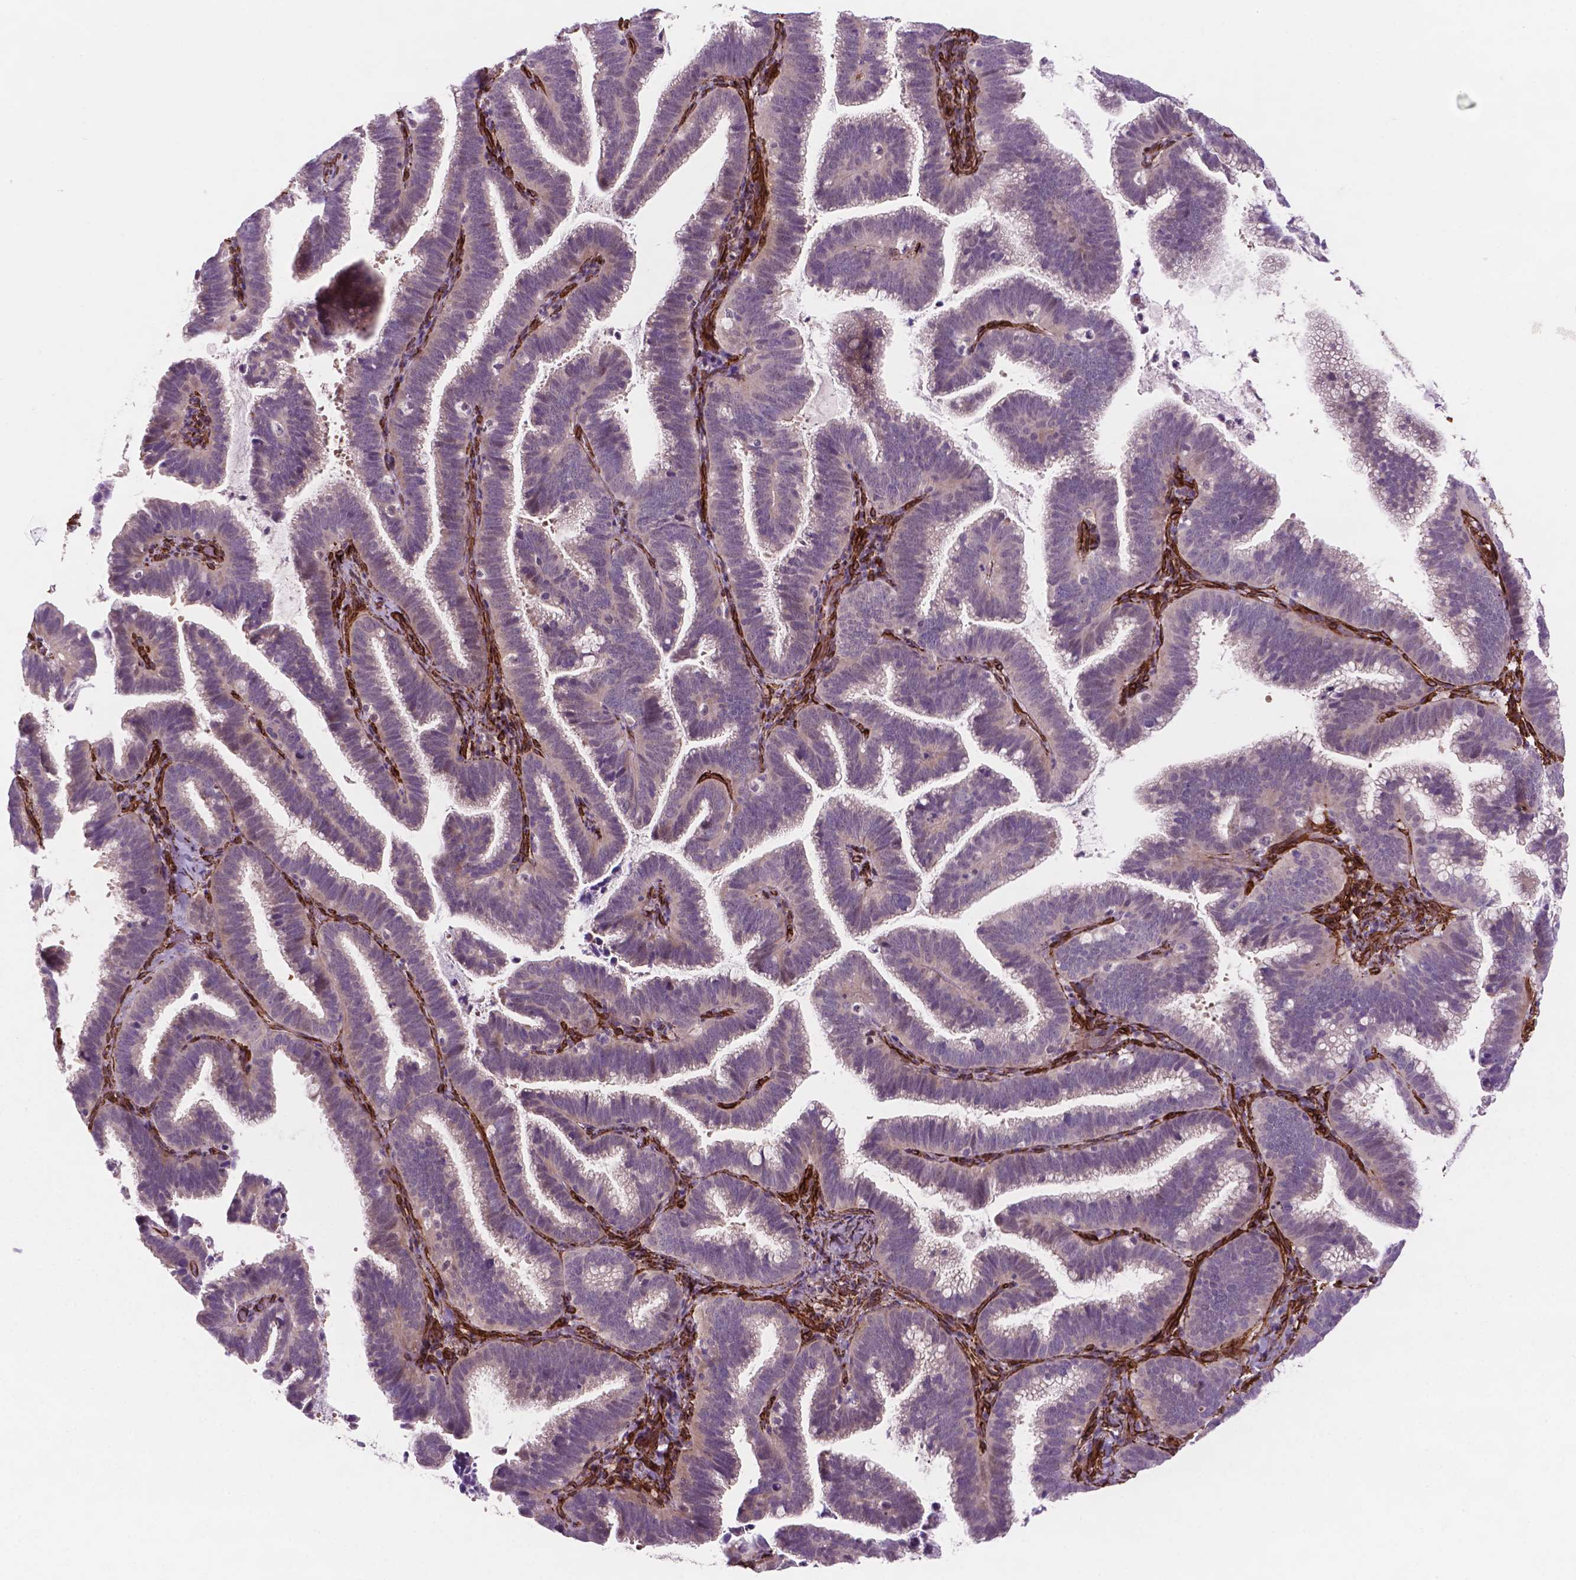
{"staining": {"intensity": "negative", "quantity": "none", "location": "none"}, "tissue": "cervical cancer", "cell_type": "Tumor cells", "image_type": "cancer", "snomed": [{"axis": "morphology", "description": "Adenocarcinoma, NOS"}, {"axis": "topography", "description": "Cervix"}], "caption": "Immunohistochemistry (IHC) of human cervical cancer exhibits no positivity in tumor cells.", "gene": "EGFL8", "patient": {"sex": "female", "age": 61}}